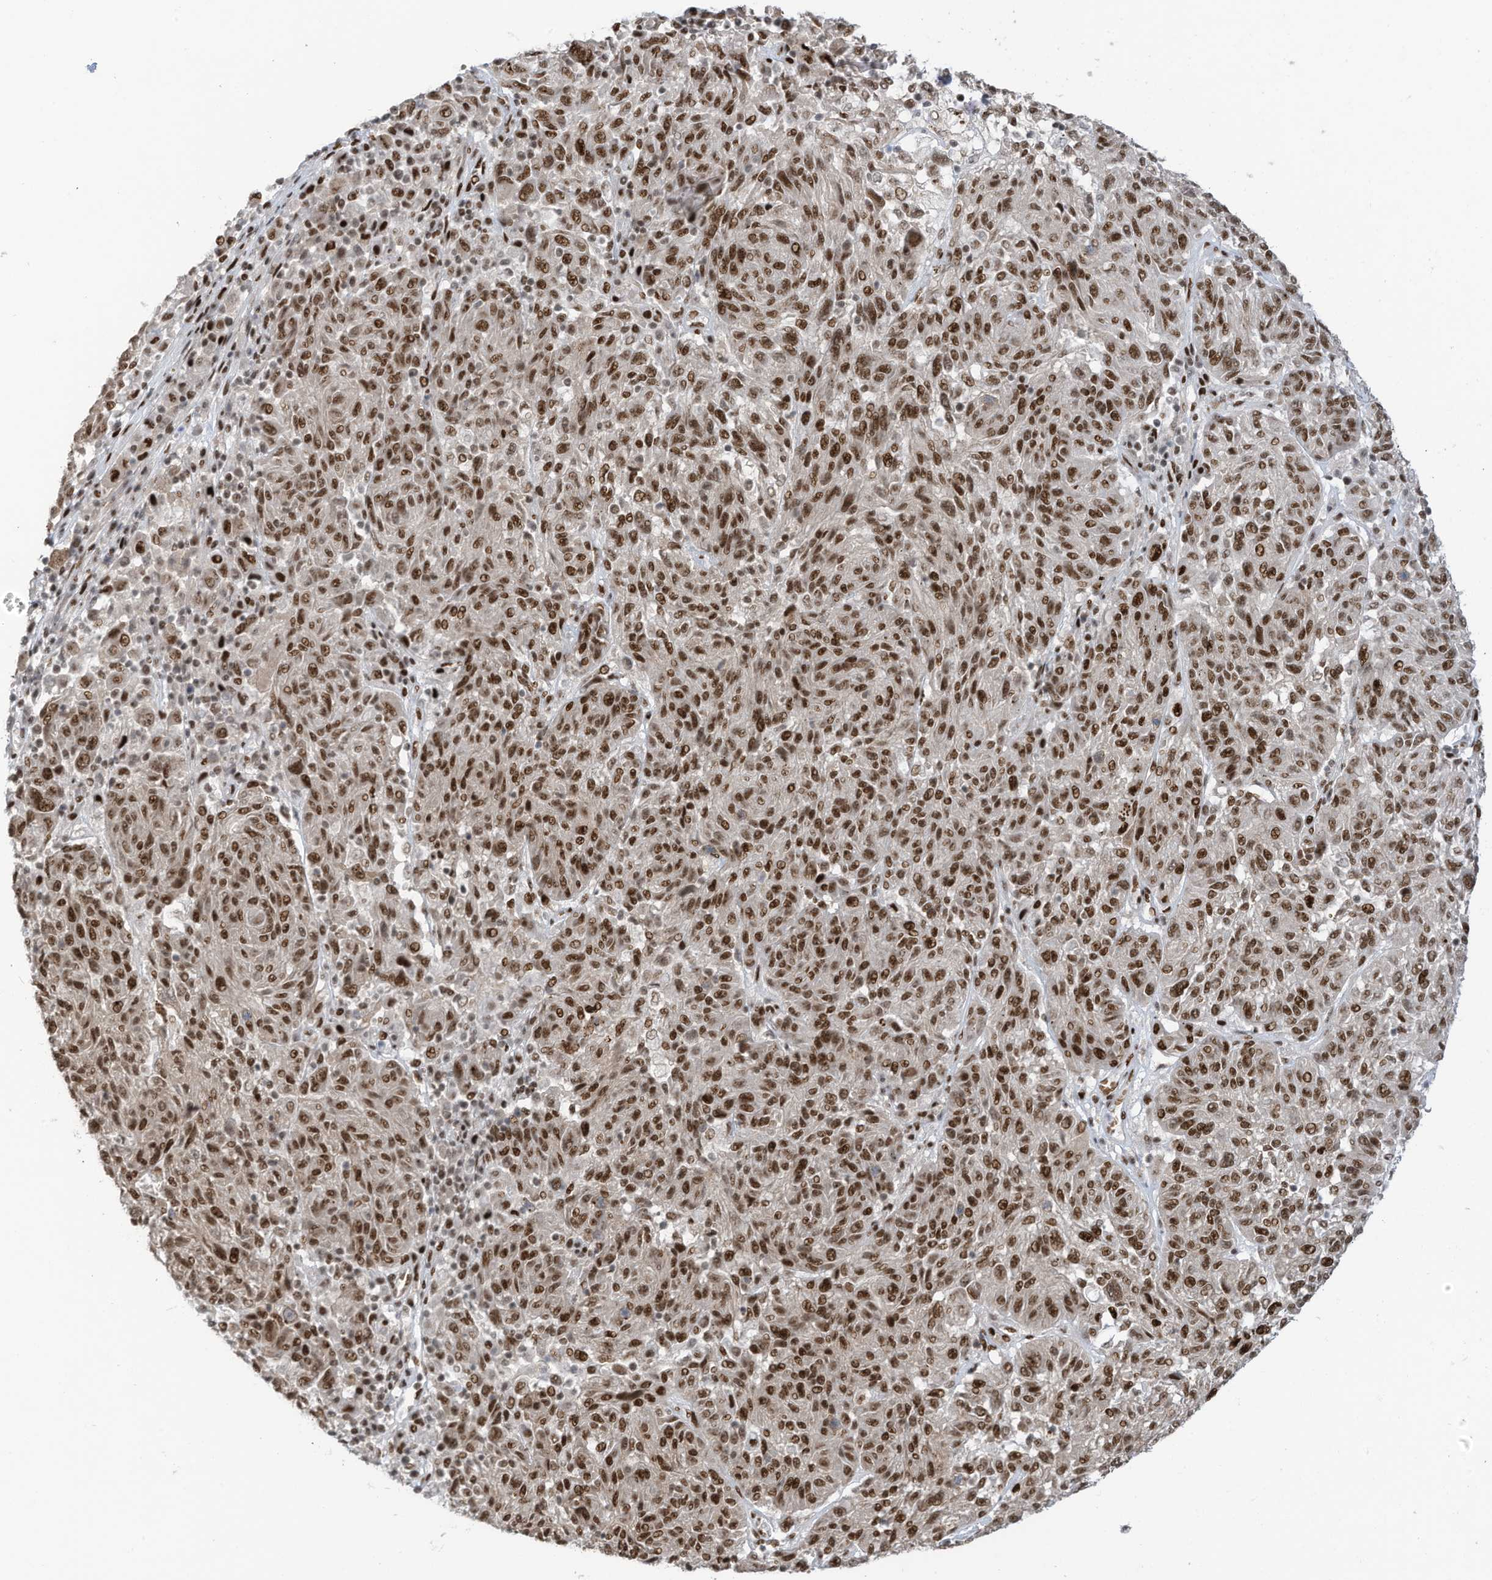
{"staining": {"intensity": "strong", "quantity": ">75%", "location": "nuclear"}, "tissue": "melanoma", "cell_type": "Tumor cells", "image_type": "cancer", "snomed": [{"axis": "morphology", "description": "Malignant melanoma, NOS"}, {"axis": "topography", "description": "Skin"}], "caption": "Melanoma stained with a protein marker shows strong staining in tumor cells.", "gene": "ZCWPW2", "patient": {"sex": "male", "age": 53}}